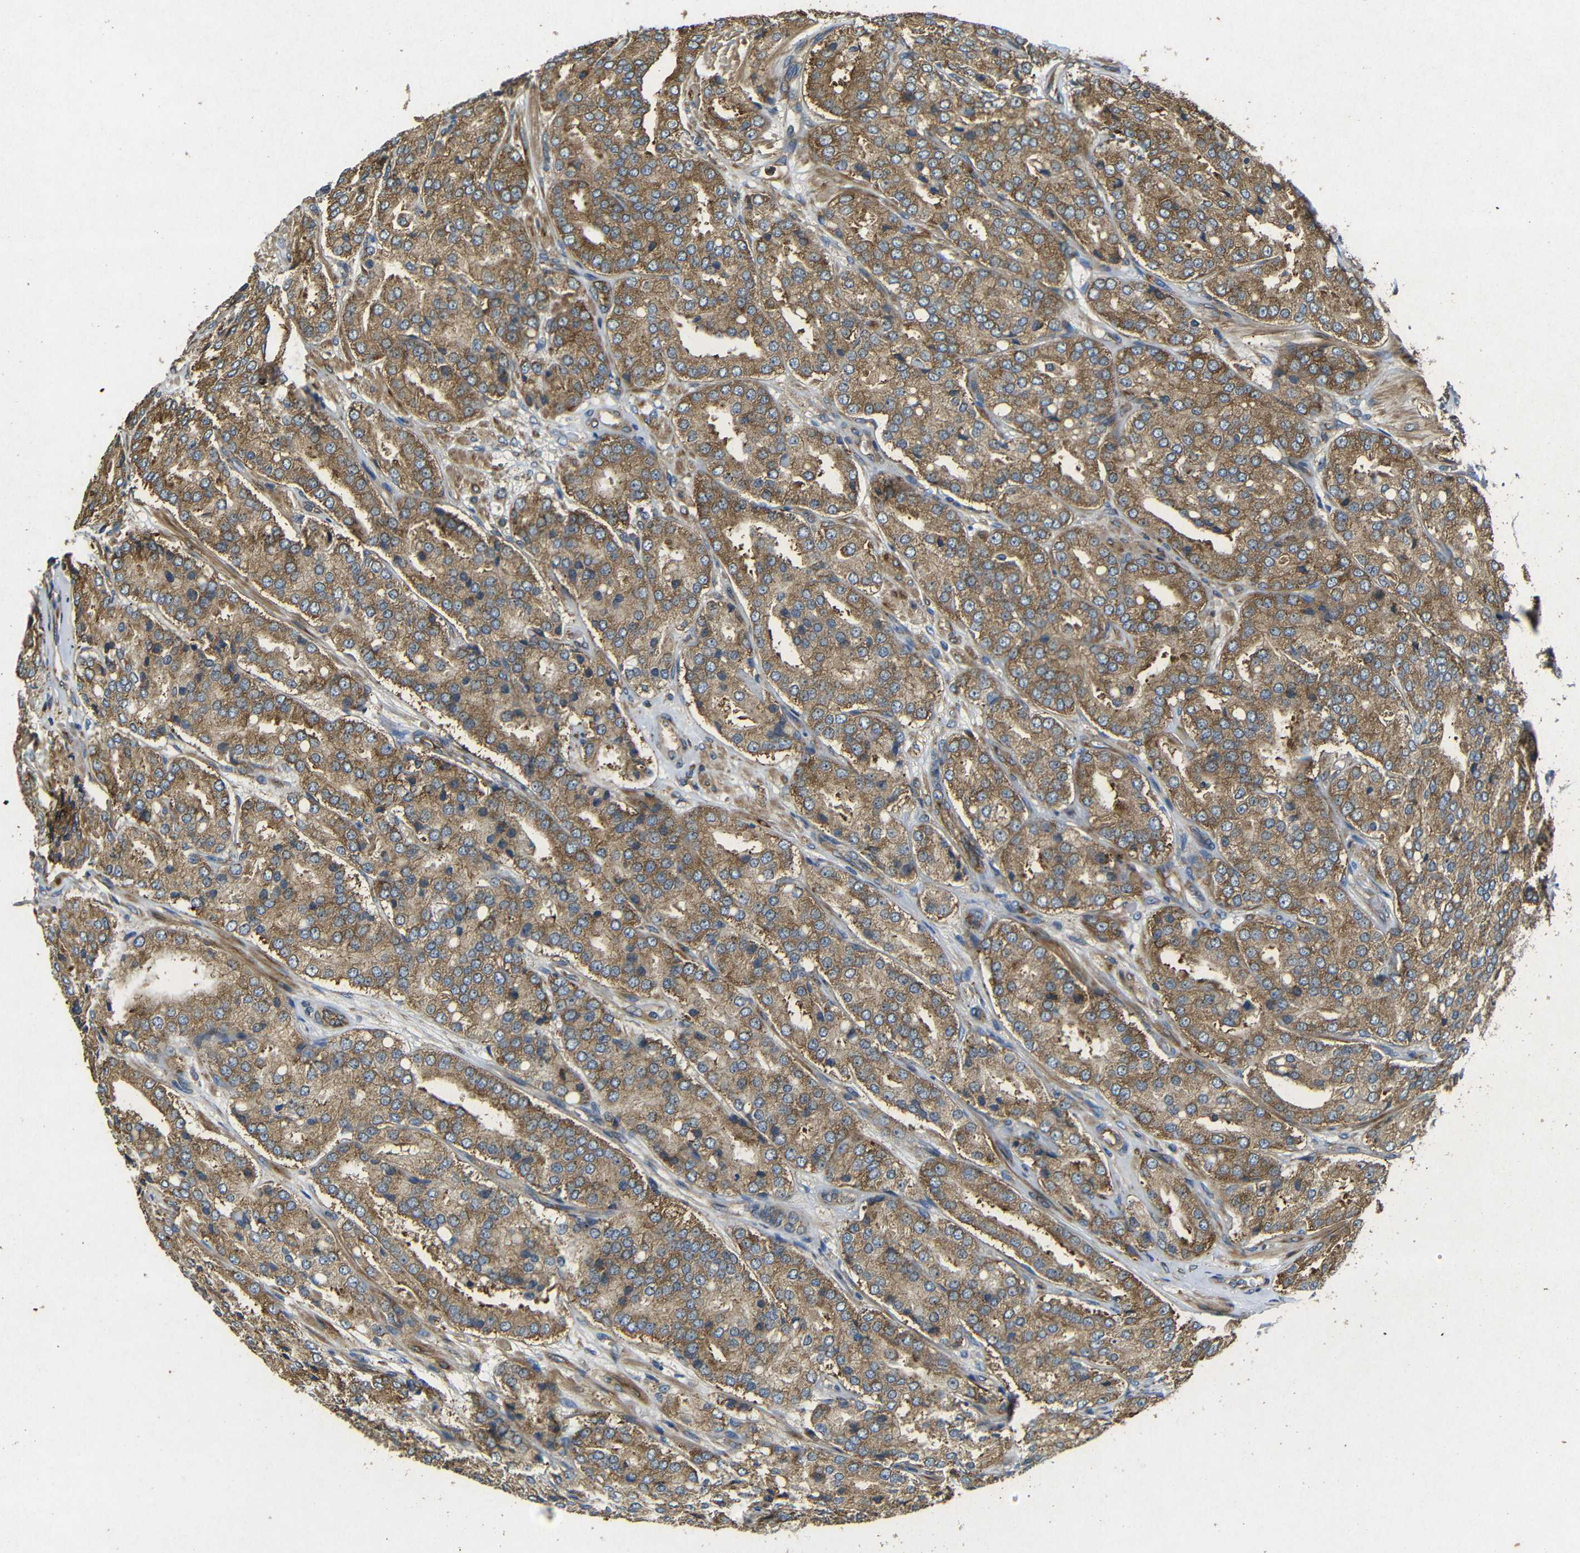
{"staining": {"intensity": "moderate", "quantity": ">75%", "location": "cytoplasmic/membranous"}, "tissue": "prostate cancer", "cell_type": "Tumor cells", "image_type": "cancer", "snomed": [{"axis": "morphology", "description": "Adenocarcinoma, High grade"}, {"axis": "topography", "description": "Prostate"}], "caption": "High-grade adenocarcinoma (prostate) stained for a protein (brown) demonstrates moderate cytoplasmic/membranous positive staining in approximately >75% of tumor cells.", "gene": "BTF3", "patient": {"sex": "male", "age": 65}}